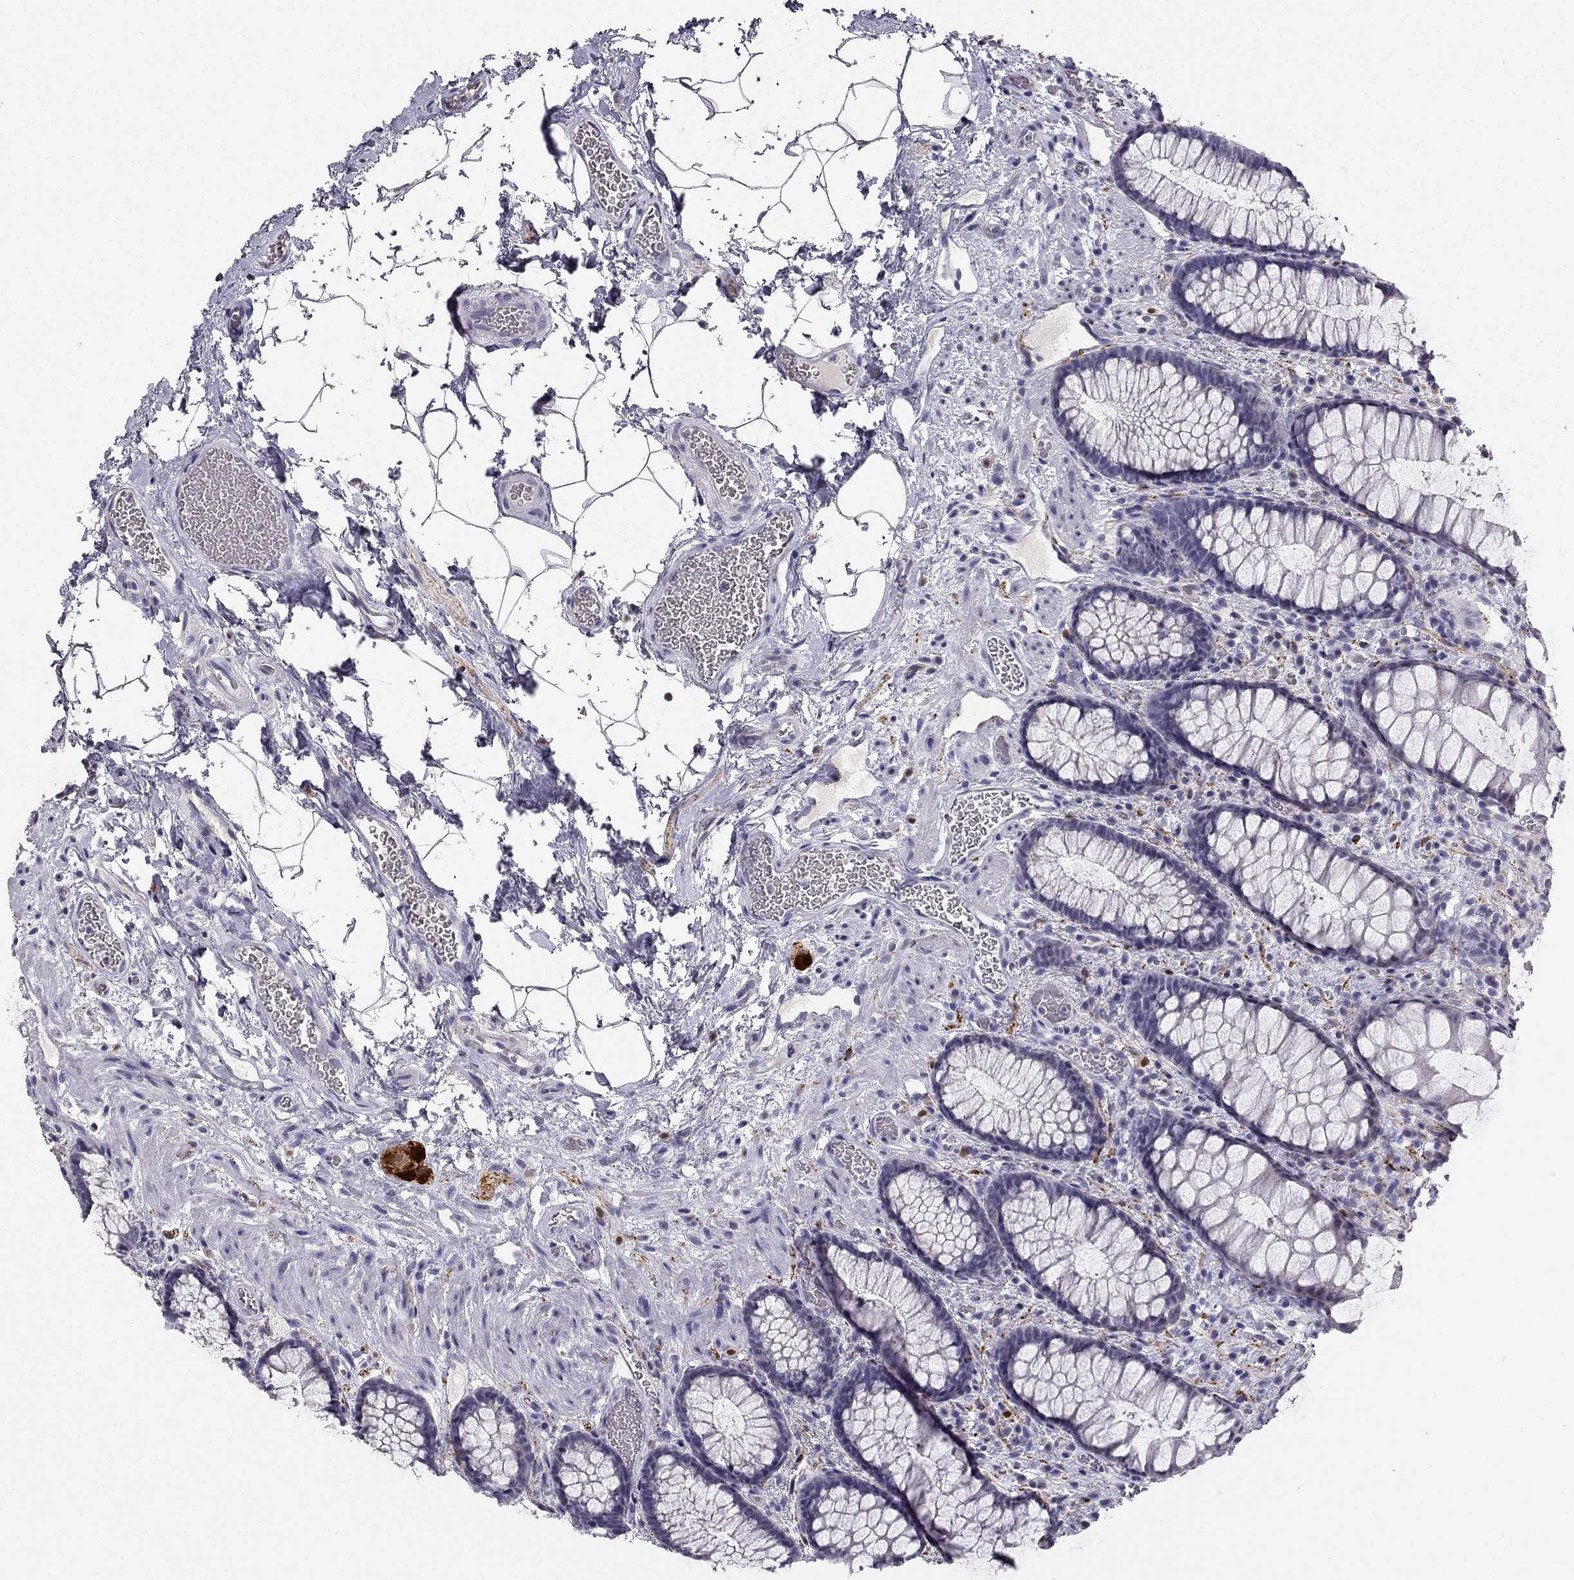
{"staining": {"intensity": "negative", "quantity": "none", "location": "none"}, "tissue": "rectum", "cell_type": "Glandular cells", "image_type": "normal", "snomed": [{"axis": "morphology", "description": "Normal tissue, NOS"}, {"axis": "topography", "description": "Rectum"}], "caption": "Immunohistochemistry of normal rectum displays no staining in glandular cells. (Immunohistochemistry, brightfield microscopy, high magnification).", "gene": "CALB2", "patient": {"sex": "female", "age": 62}}